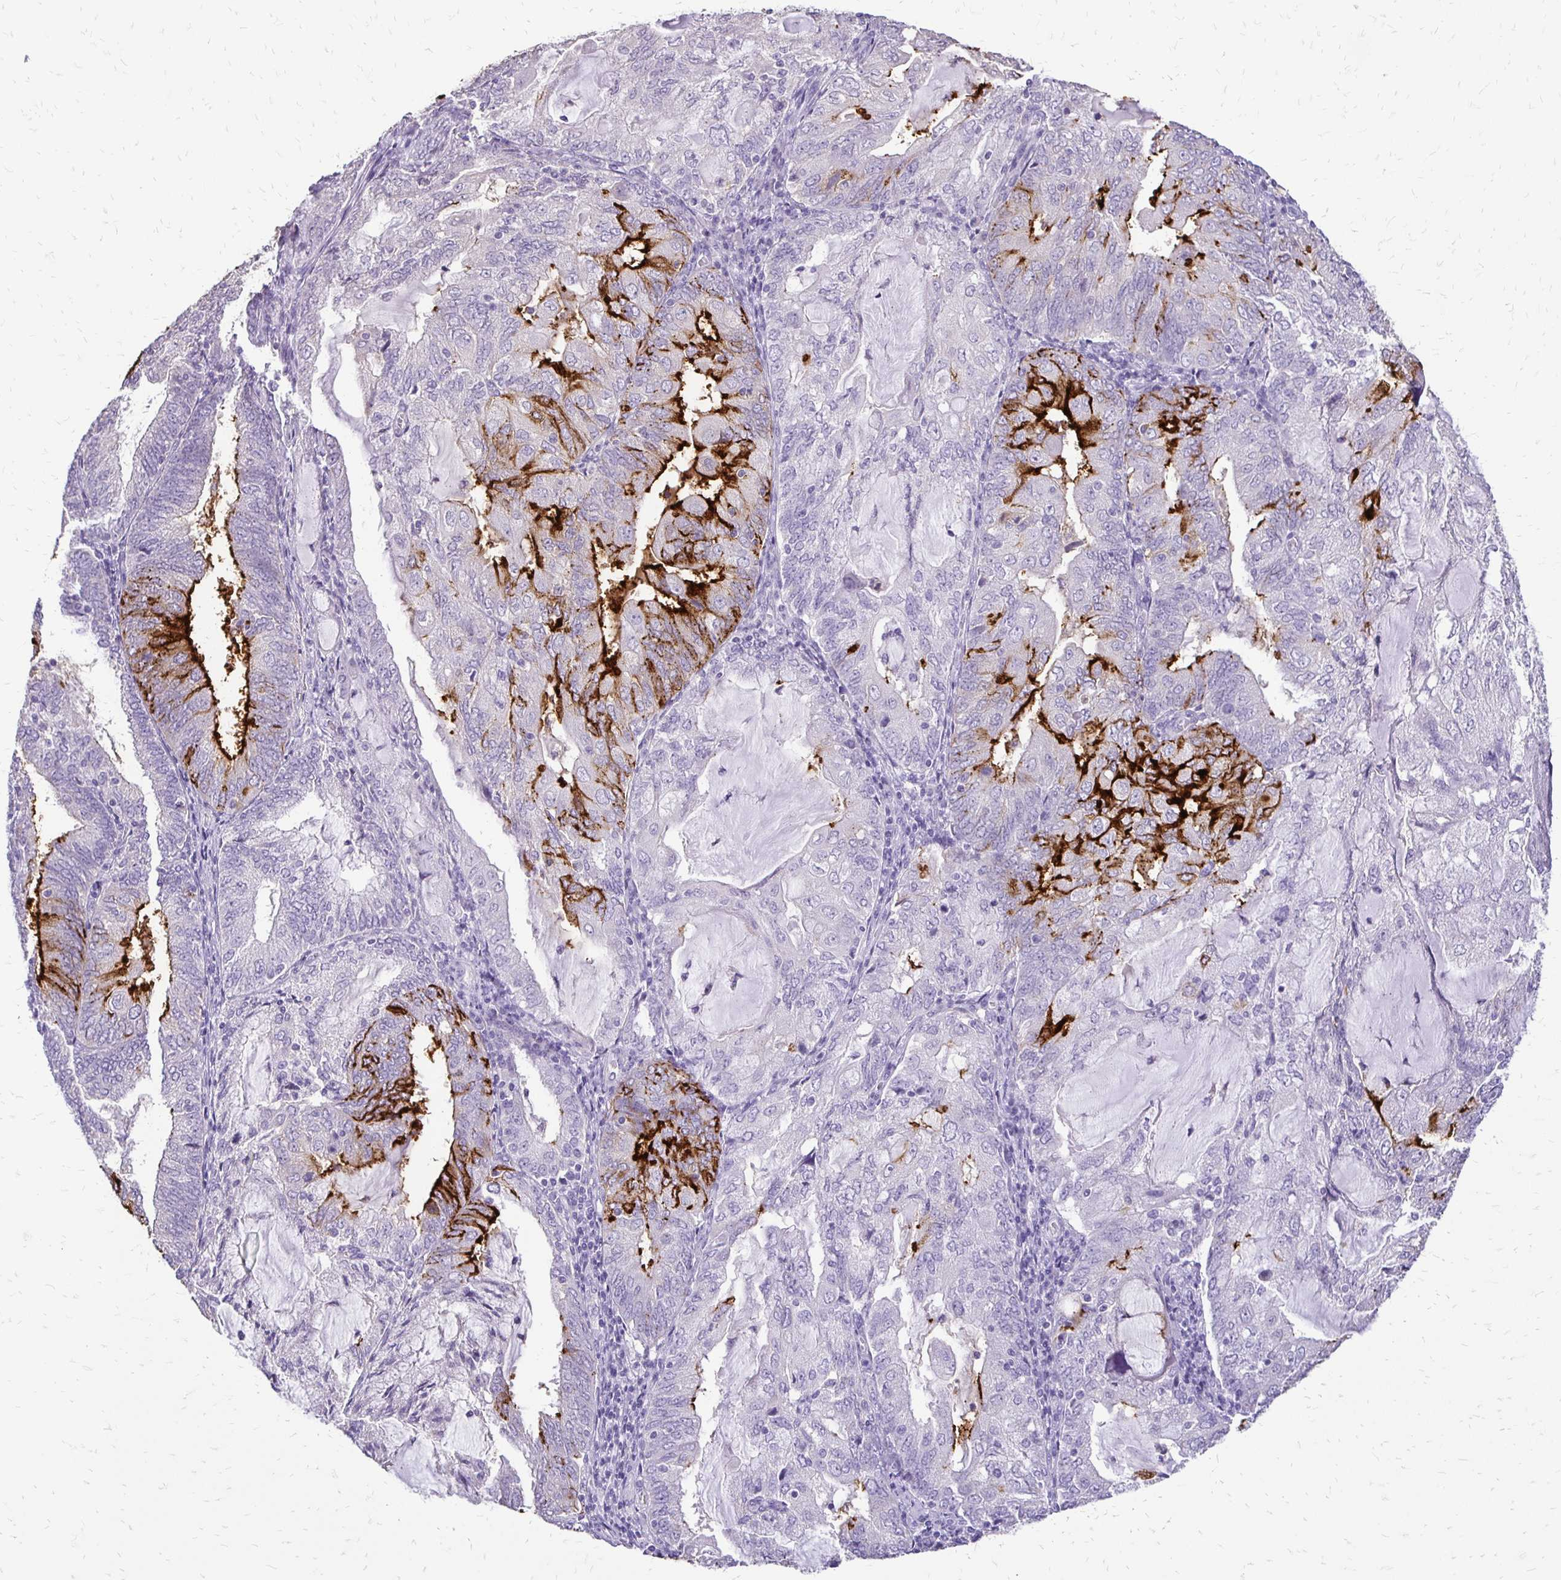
{"staining": {"intensity": "strong", "quantity": "<25%", "location": "cytoplasmic/membranous"}, "tissue": "endometrial cancer", "cell_type": "Tumor cells", "image_type": "cancer", "snomed": [{"axis": "morphology", "description": "Adenocarcinoma, NOS"}, {"axis": "topography", "description": "Endometrium"}], "caption": "Immunohistochemical staining of adenocarcinoma (endometrial) reveals medium levels of strong cytoplasmic/membranous protein positivity in approximately <25% of tumor cells.", "gene": "ALPG", "patient": {"sex": "female", "age": 81}}